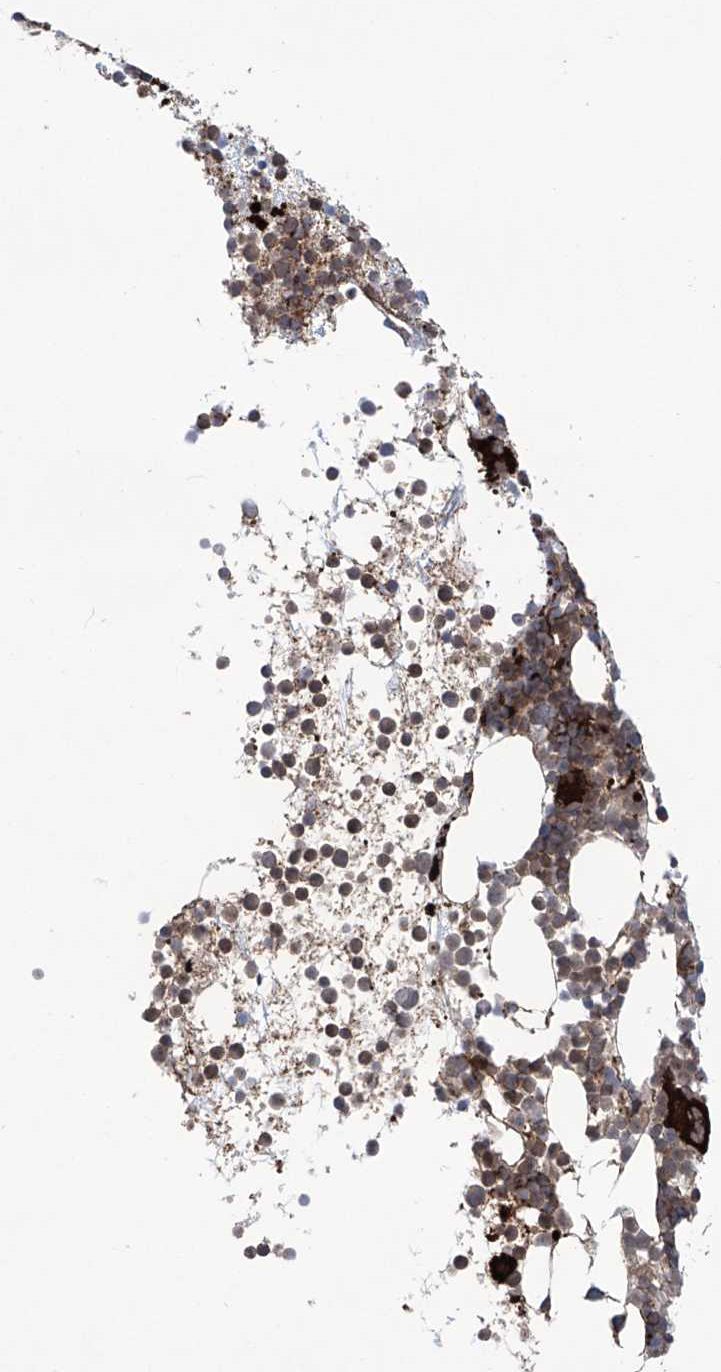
{"staining": {"intensity": "strong", "quantity": "25%-75%", "location": "cytoplasmic/membranous"}, "tissue": "bone marrow", "cell_type": "Hematopoietic cells", "image_type": "normal", "snomed": [{"axis": "morphology", "description": "Normal tissue, NOS"}, {"axis": "topography", "description": "Bone marrow"}], "caption": "Protein expression analysis of unremarkable bone marrow exhibits strong cytoplasmic/membranous positivity in approximately 25%-75% of hematopoietic cells.", "gene": "APAF1", "patient": {"sex": "female", "age": 57}}